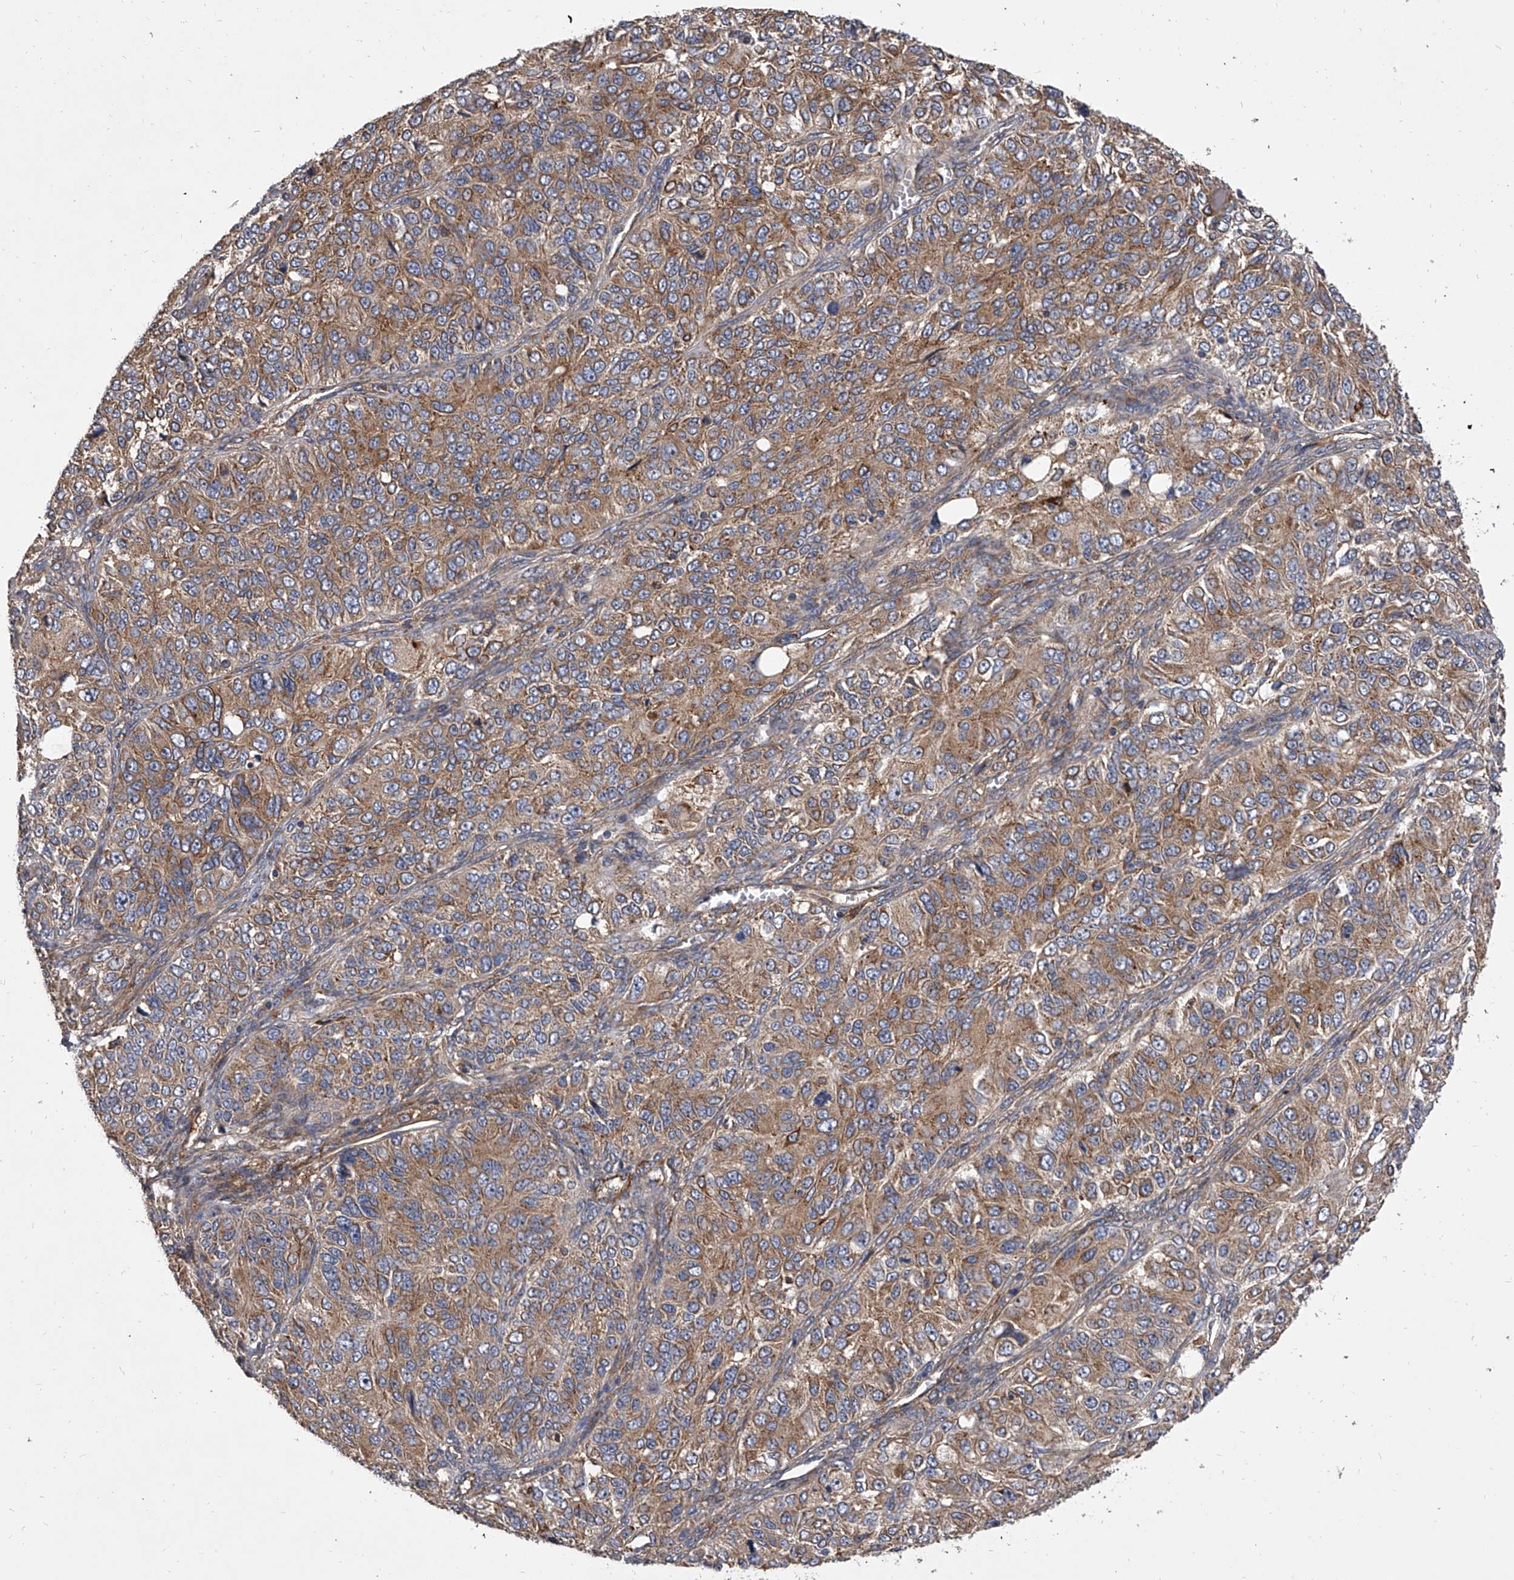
{"staining": {"intensity": "weak", "quantity": ">75%", "location": "cytoplasmic/membranous"}, "tissue": "ovarian cancer", "cell_type": "Tumor cells", "image_type": "cancer", "snomed": [{"axis": "morphology", "description": "Carcinoma, endometroid"}, {"axis": "topography", "description": "Ovary"}], "caption": "A micrograph showing weak cytoplasmic/membranous positivity in about >75% of tumor cells in endometroid carcinoma (ovarian), as visualized by brown immunohistochemical staining.", "gene": "EXOC4", "patient": {"sex": "female", "age": 51}}